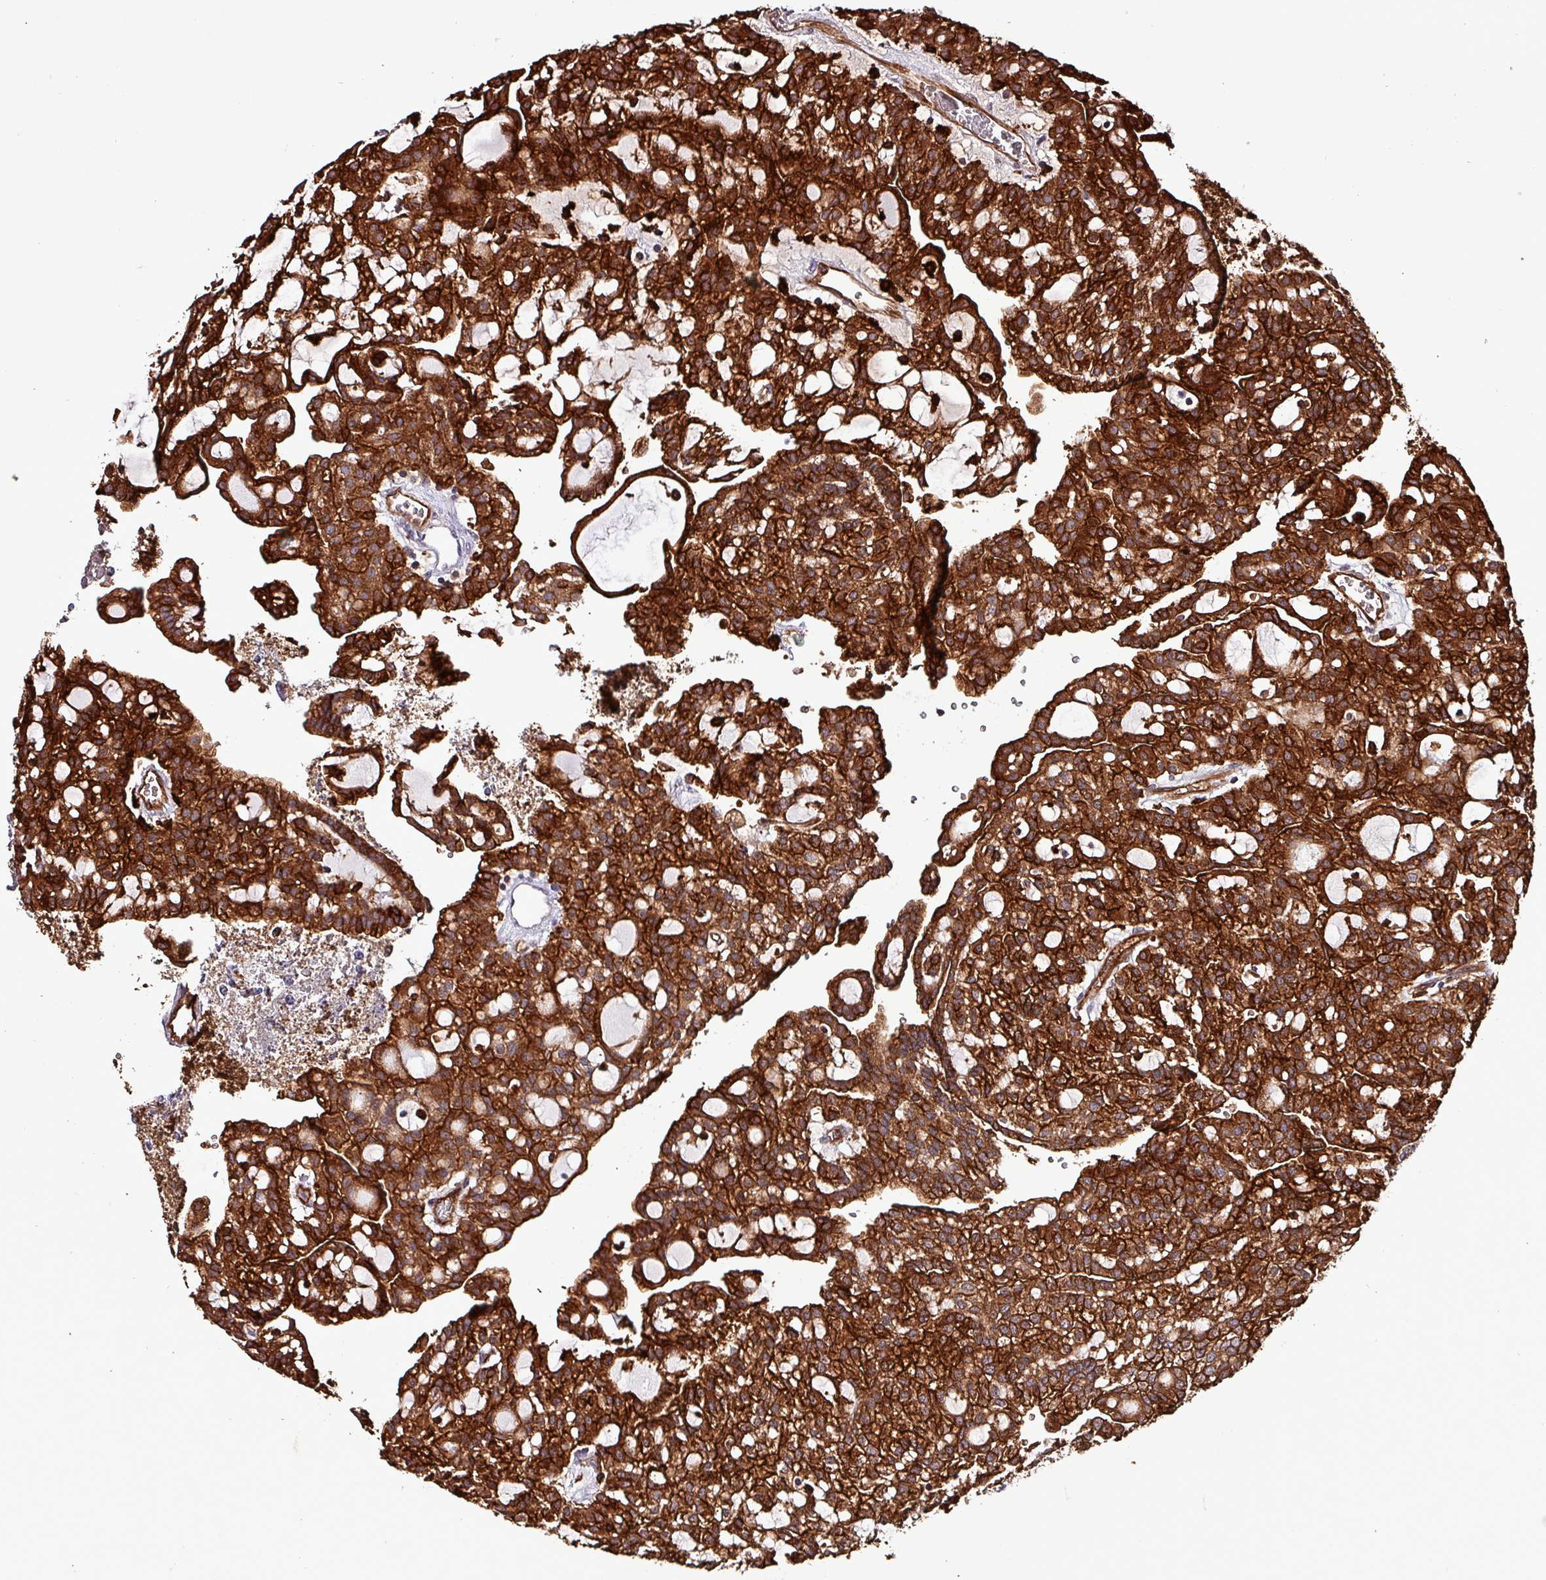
{"staining": {"intensity": "strong", "quantity": ">75%", "location": "cytoplasmic/membranous"}, "tissue": "renal cancer", "cell_type": "Tumor cells", "image_type": "cancer", "snomed": [{"axis": "morphology", "description": "Adenocarcinoma, NOS"}, {"axis": "topography", "description": "Kidney"}], "caption": "This is an image of IHC staining of renal adenocarcinoma, which shows strong positivity in the cytoplasmic/membranous of tumor cells.", "gene": "SCIN", "patient": {"sex": "male", "age": 63}}